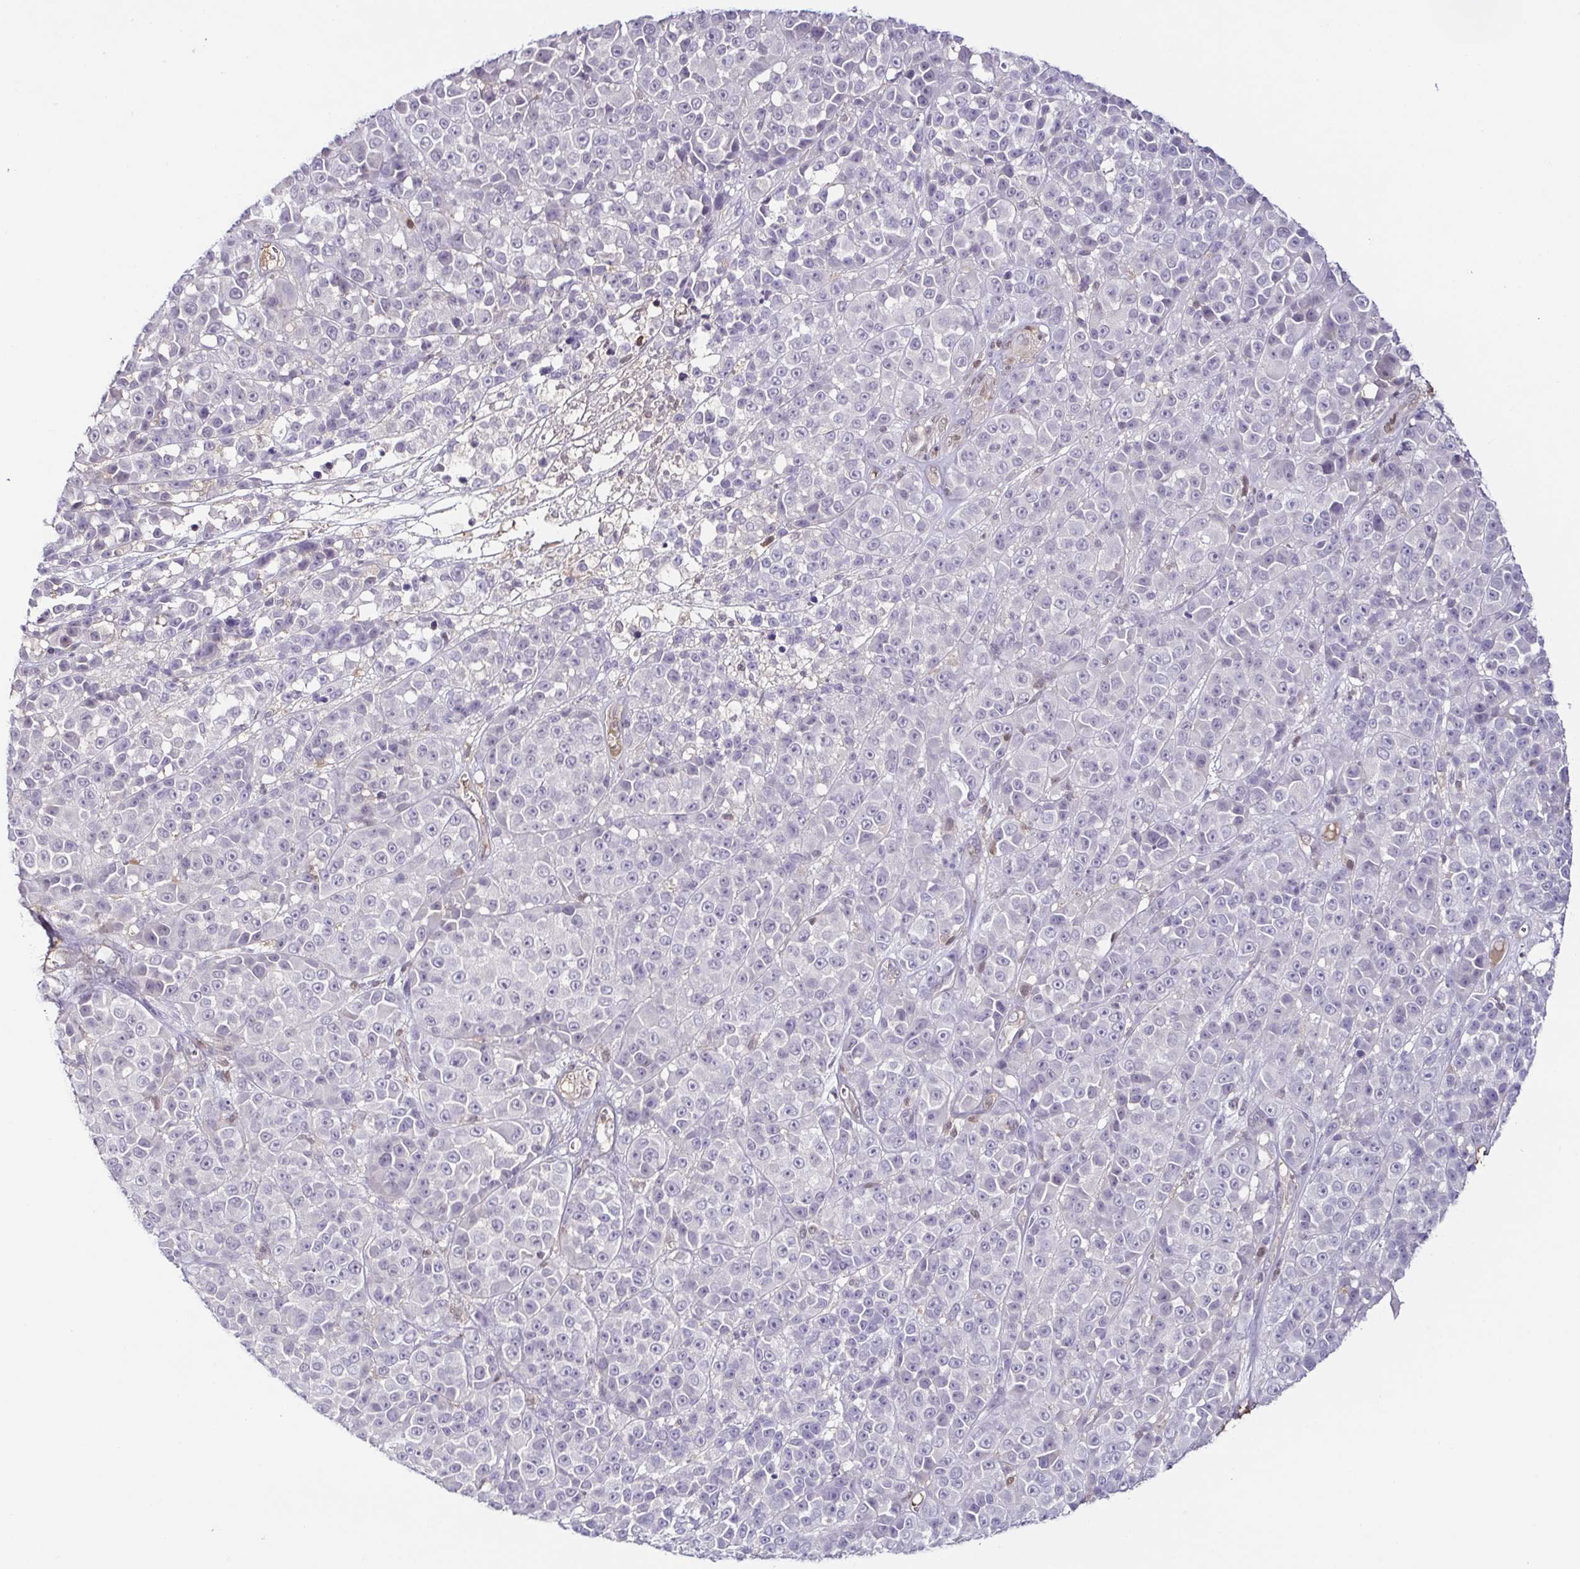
{"staining": {"intensity": "negative", "quantity": "none", "location": "none"}, "tissue": "melanoma", "cell_type": "Tumor cells", "image_type": "cancer", "snomed": [{"axis": "morphology", "description": "Malignant melanoma, NOS"}, {"axis": "topography", "description": "Skin"}, {"axis": "topography", "description": "Skin of back"}], "caption": "An immunohistochemistry (IHC) photomicrograph of melanoma is shown. There is no staining in tumor cells of melanoma.", "gene": "PSMB9", "patient": {"sex": "male", "age": 91}}